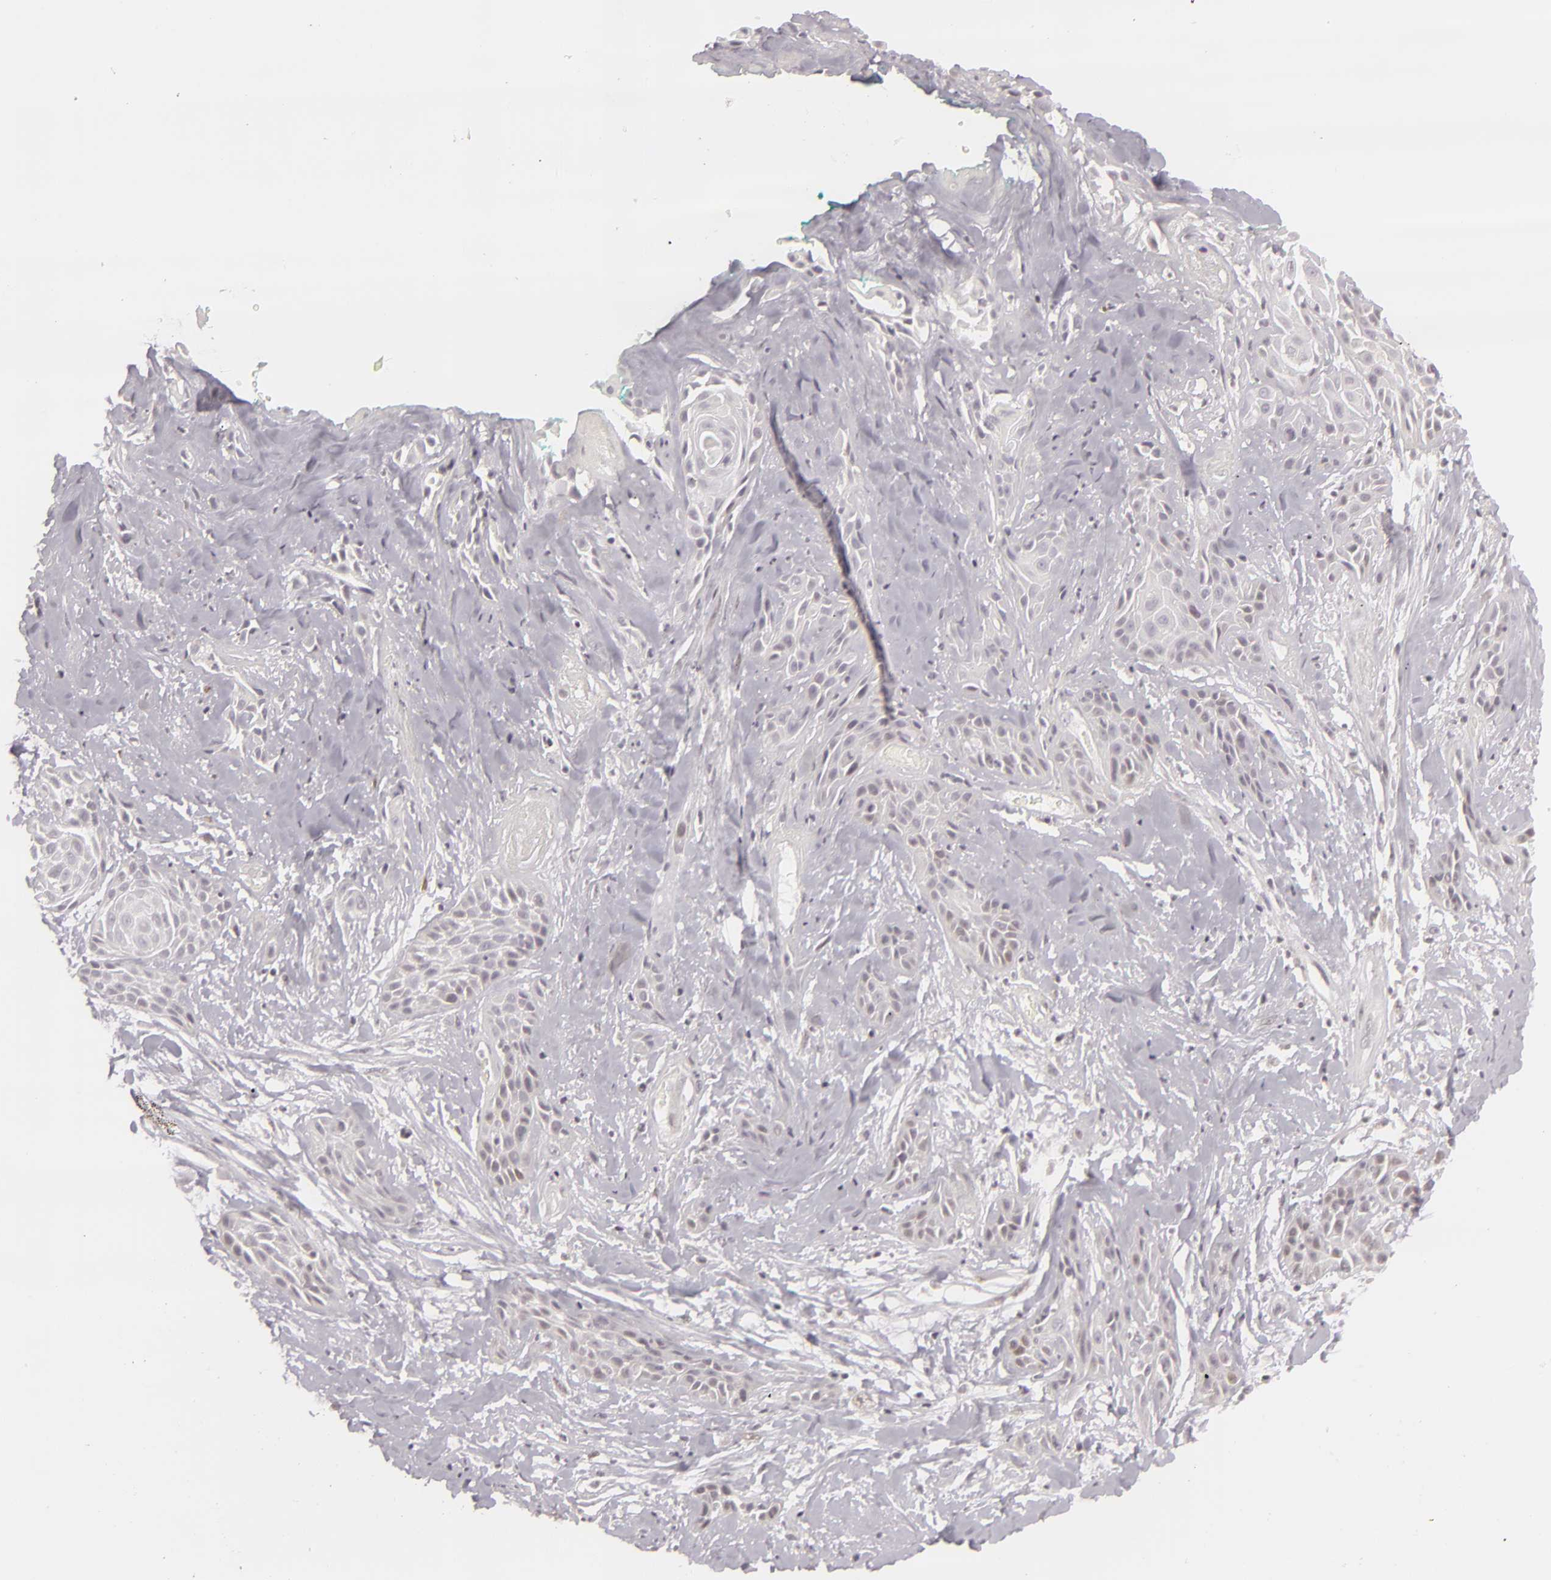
{"staining": {"intensity": "weak", "quantity": "<25%", "location": "cytoplasmic/membranous,nuclear"}, "tissue": "skin cancer", "cell_type": "Tumor cells", "image_type": "cancer", "snomed": [{"axis": "morphology", "description": "Squamous cell carcinoma, NOS"}, {"axis": "topography", "description": "Skin"}, {"axis": "topography", "description": "Anal"}], "caption": "A high-resolution histopathology image shows IHC staining of squamous cell carcinoma (skin), which exhibits no significant expression in tumor cells. Brightfield microscopy of IHC stained with DAB (3,3'-diaminobenzidine) (brown) and hematoxylin (blue), captured at high magnification.", "gene": "SIX1", "patient": {"sex": "male", "age": 64}}